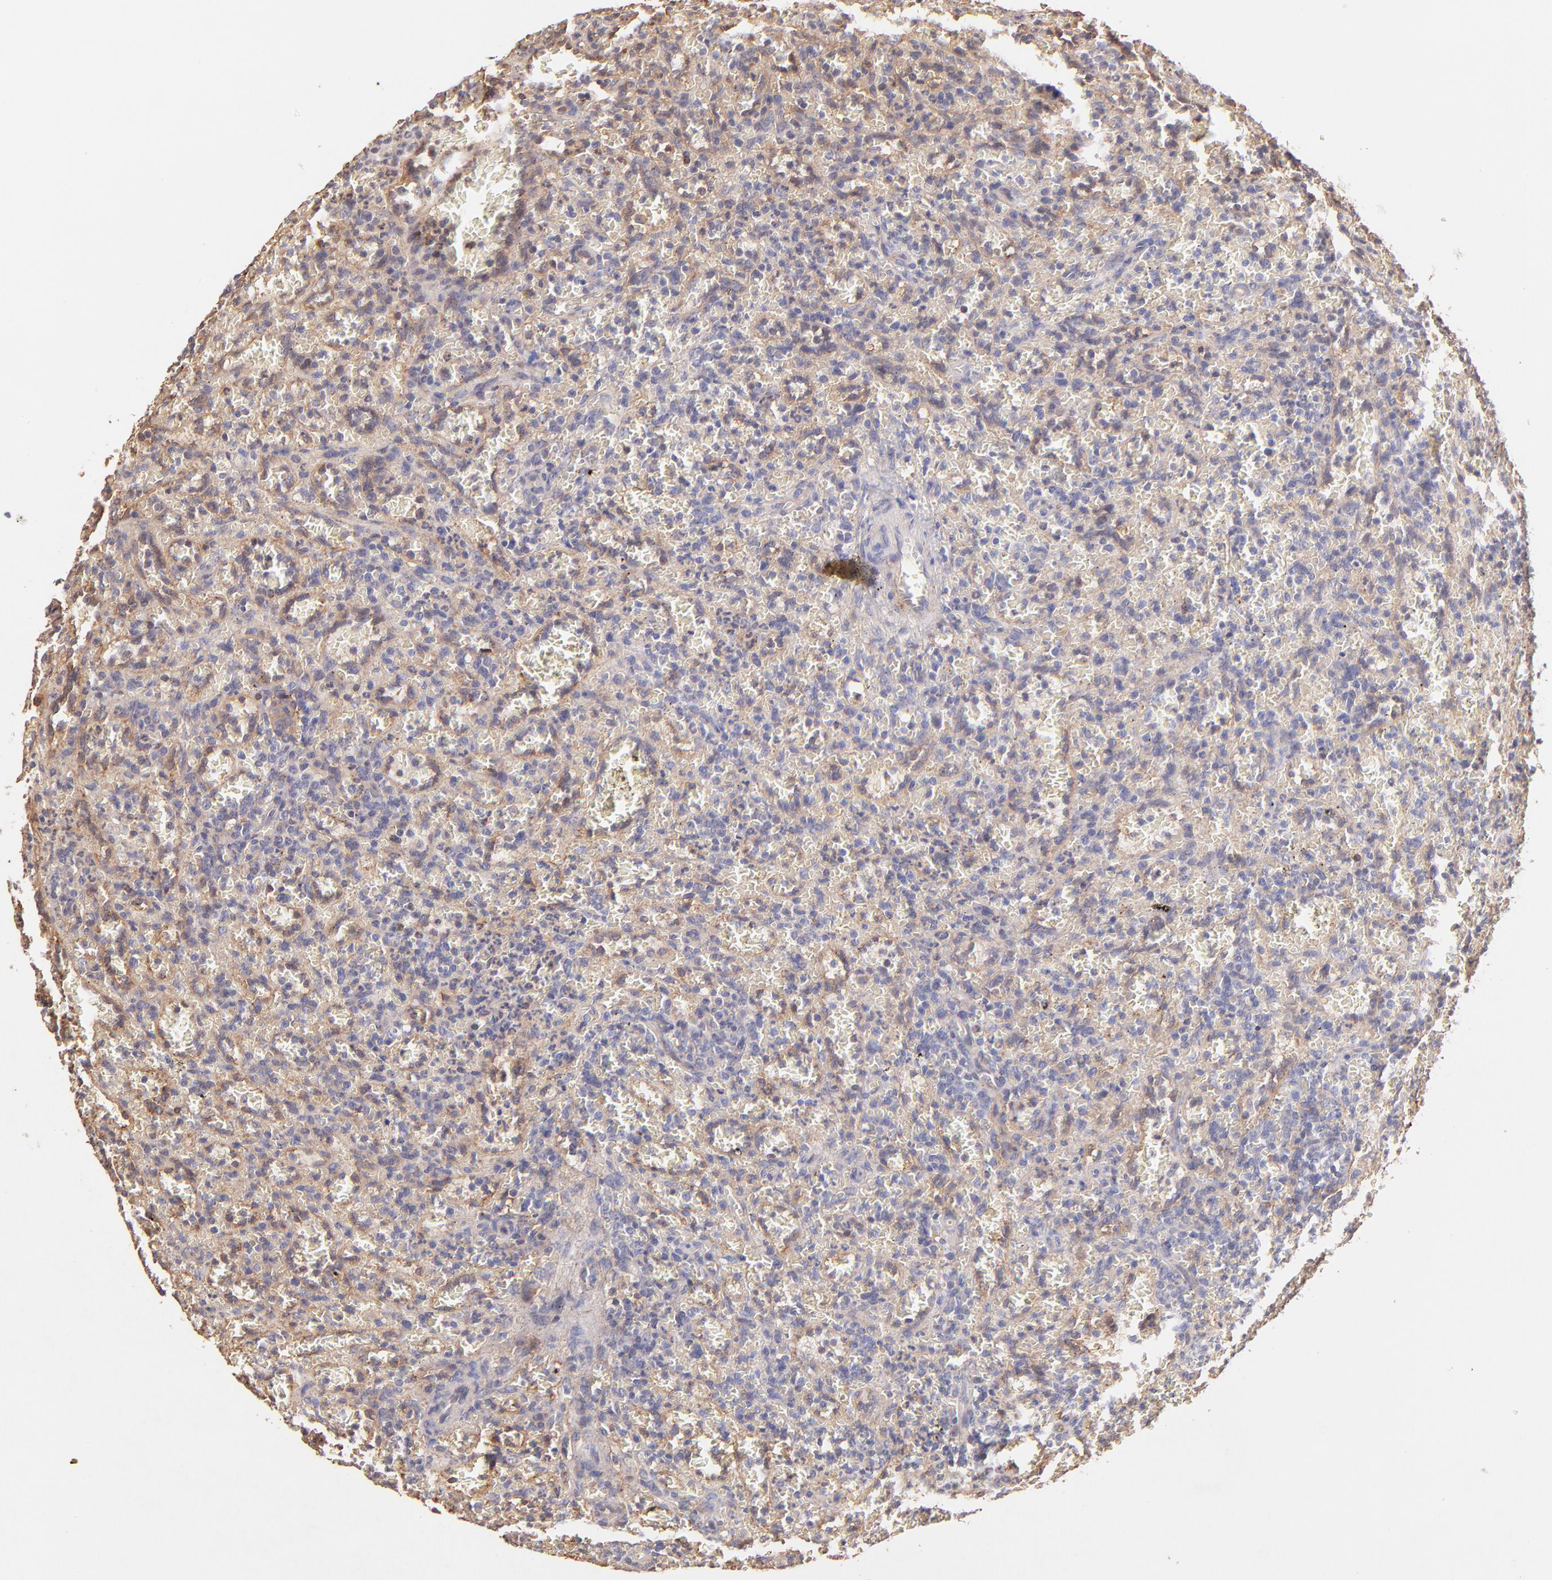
{"staining": {"intensity": "weak", "quantity": "<25%", "location": "cytoplasmic/membranous"}, "tissue": "lymphoma", "cell_type": "Tumor cells", "image_type": "cancer", "snomed": [{"axis": "morphology", "description": "Malignant lymphoma, non-Hodgkin's type, Low grade"}, {"axis": "topography", "description": "Spleen"}], "caption": "The IHC histopathology image has no significant expression in tumor cells of low-grade malignant lymphoma, non-Hodgkin's type tissue. (Brightfield microscopy of DAB (3,3'-diaminobenzidine) IHC at high magnification).", "gene": "ITGB1", "patient": {"sex": "female", "age": 64}}